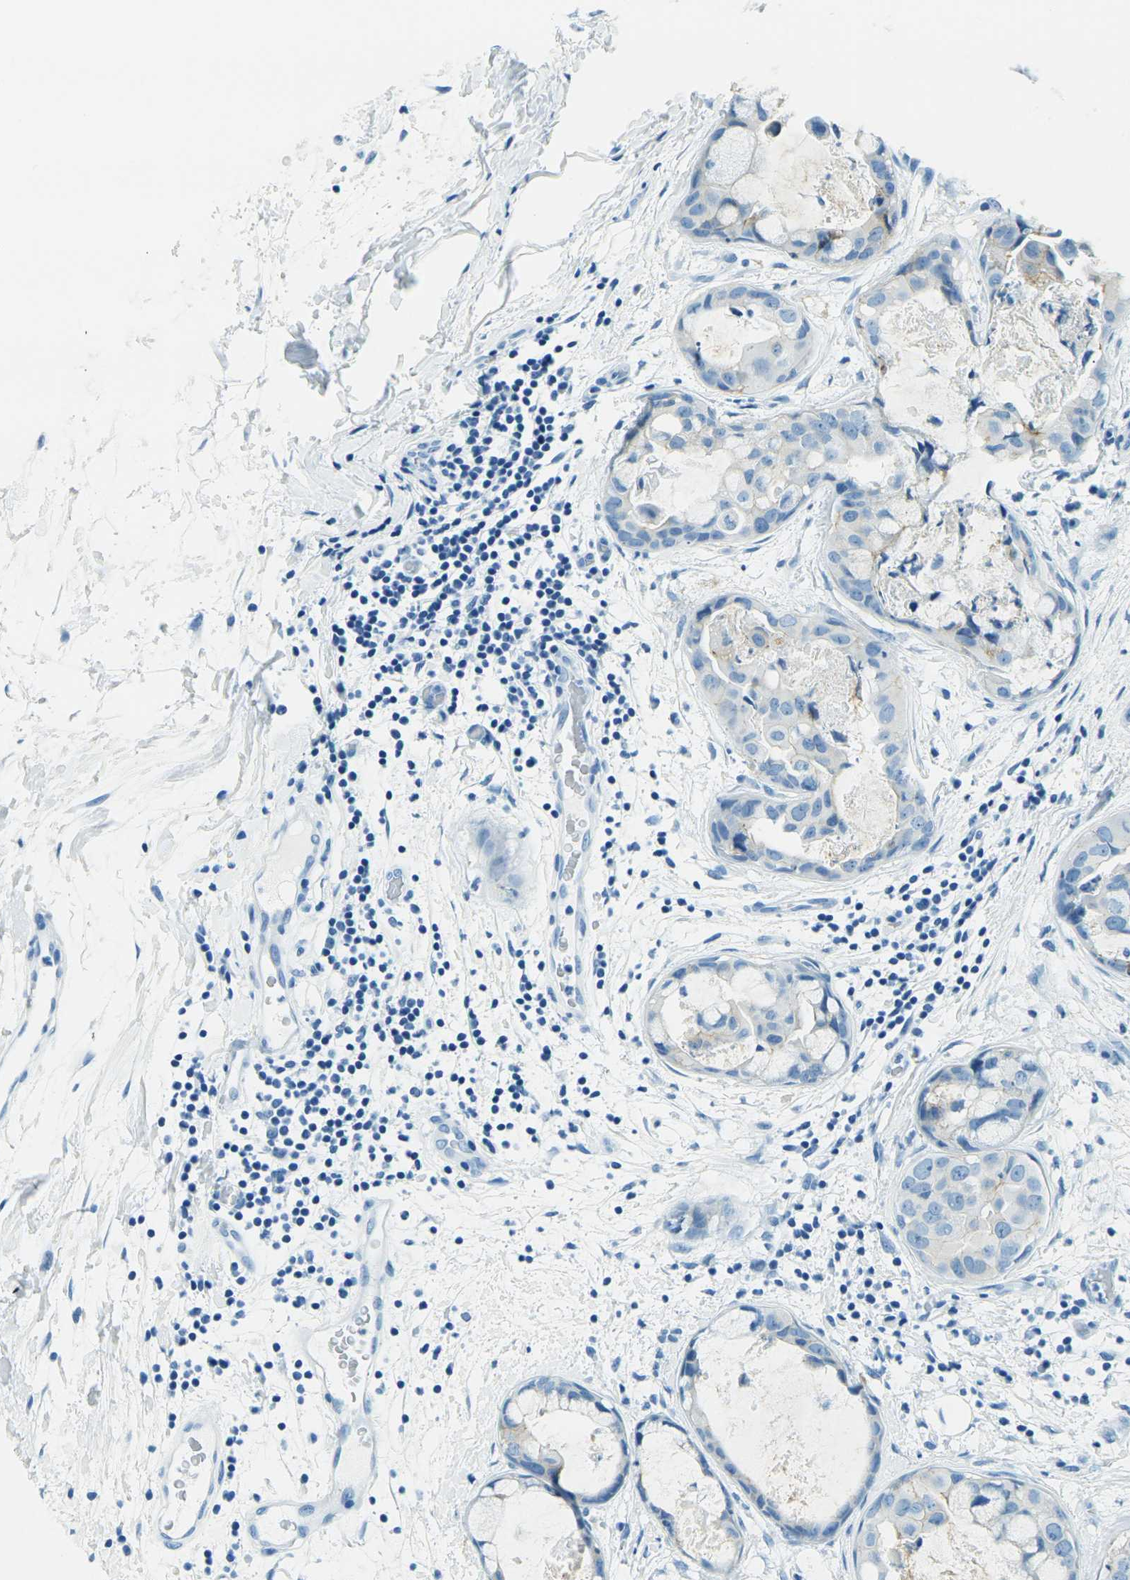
{"staining": {"intensity": "moderate", "quantity": "<25%", "location": "cytoplasmic/membranous"}, "tissue": "breast cancer", "cell_type": "Tumor cells", "image_type": "cancer", "snomed": [{"axis": "morphology", "description": "Duct carcinoma"}, {"axis": "topography", "description": "Breast"}], "caption": "The micrograph exhibits a brown stain indicating the presence of a protein in the cytoplasmic/membranous of tumor cells in infiltrating ductal carcinoma (breast).", "gene": "OCLN", "patient": {"sex": "female", "age": 40}}